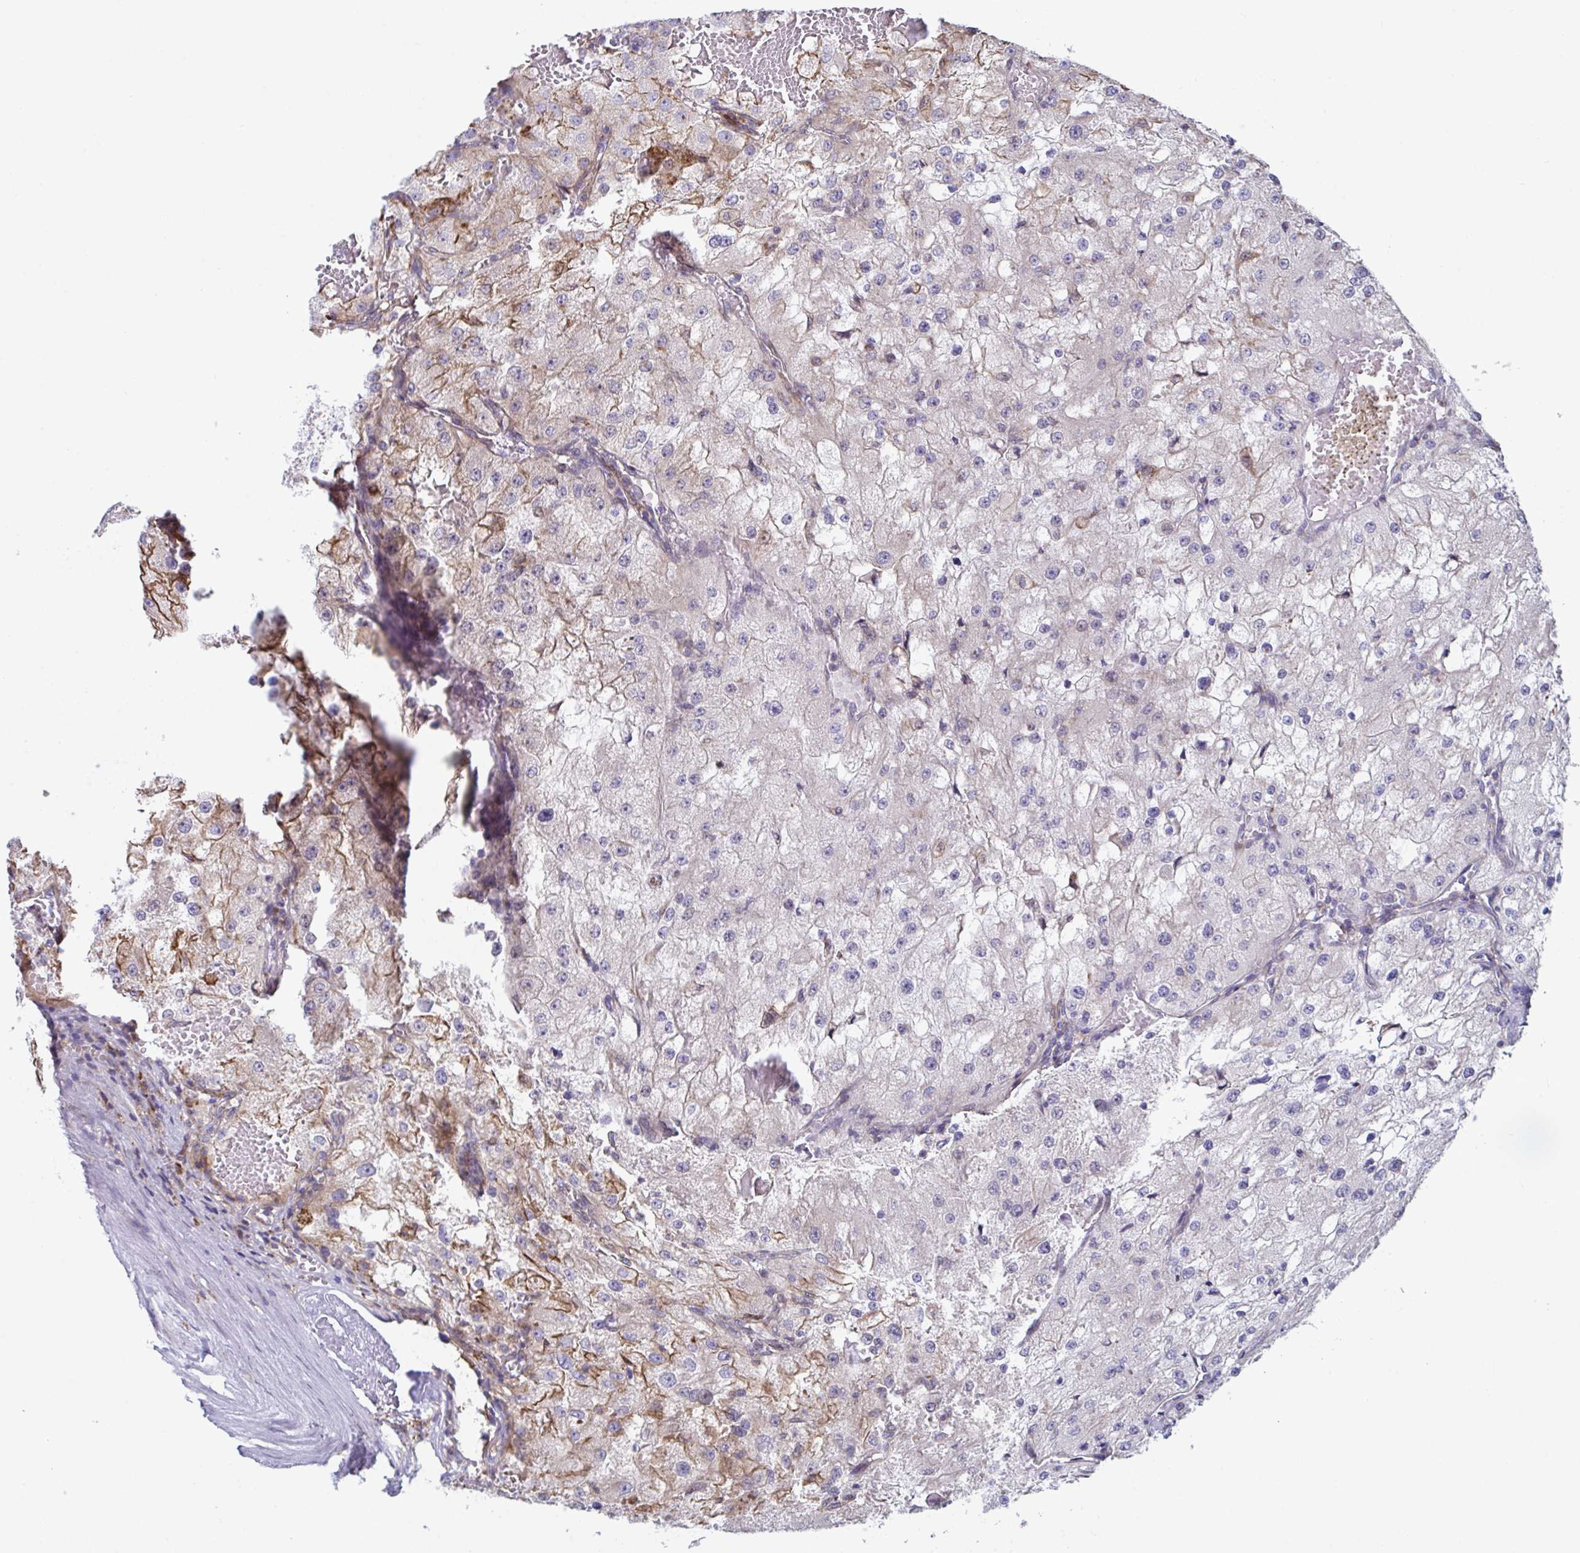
{"staining": {"intensity": "moderate", "quantity": "<25%", "location": "cytoplasmic/membranous"}, "tissue": "renal cancer", "cell_type": "Tumor cells", "image_type": "cancer", "snomed": [{"axis": "morphology", "description": "Adenocarcinoma, NOS"}, {"axis": "topography", "description": "Kidney"}], "caption": "Immunohistochemistry (IHC) (DAB (3,3'-diaminobenzidine)) staining of renal cancer (adenocarcinoma) reveals moderate cytoplasmic/membranous protein positivity in about <25% of tumor cells.", "gene": "PEAK3", "patient": {"sex": "female", "age": 74}}